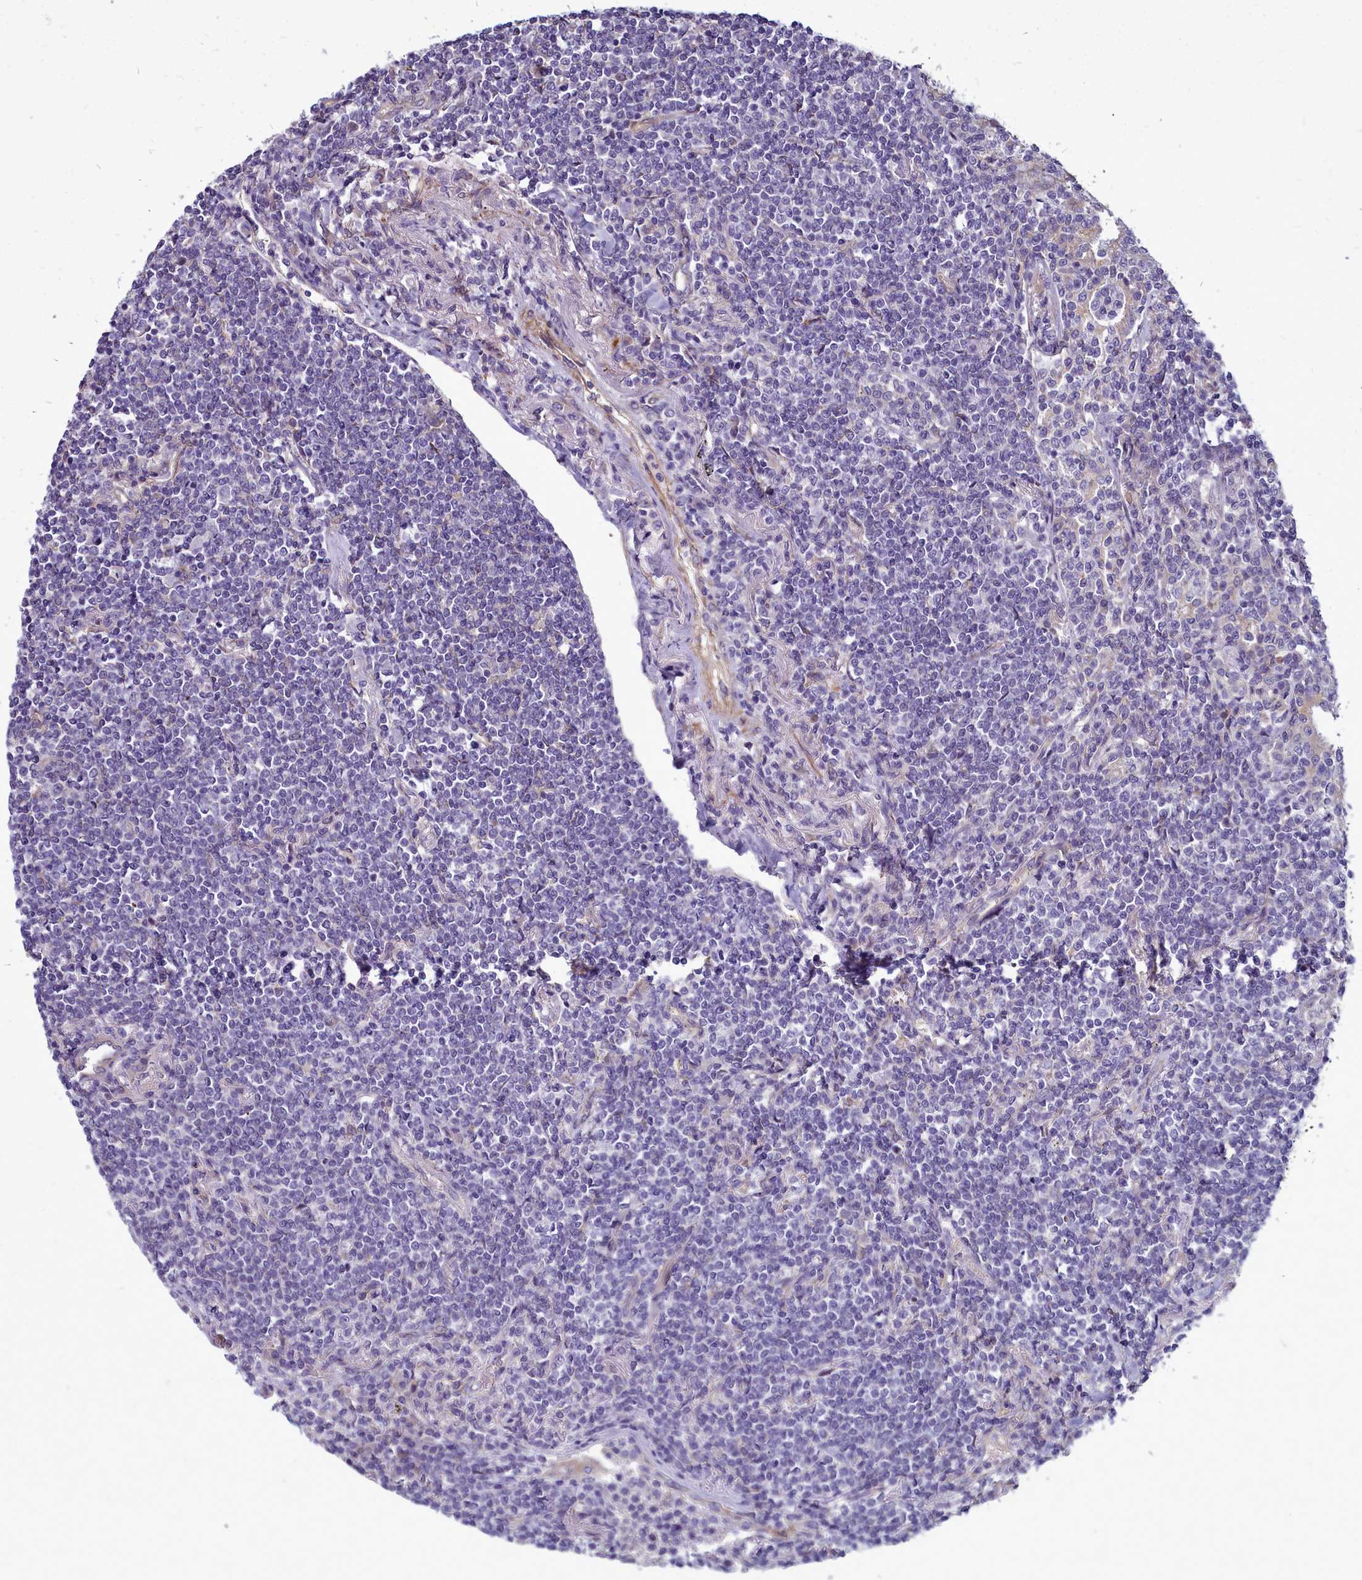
{"staining": {"intensity": "negative", "quantity": "none", "location": "none"}, "tissue": "lymphoma", "cell_type": "Tumor cells", "image_type": "cancer", "snomed": [{"axis": "morphology", "description": "Malignant lymphoma, non-Hodgkin's type, Low grade"}, {"axis": "topography", "description": "Lung"}], "caption": "The image shows no staining of tumor cells in lymphoma.", "gene": "SMPD4", "patient": {"sex": "female", "age": 71}}